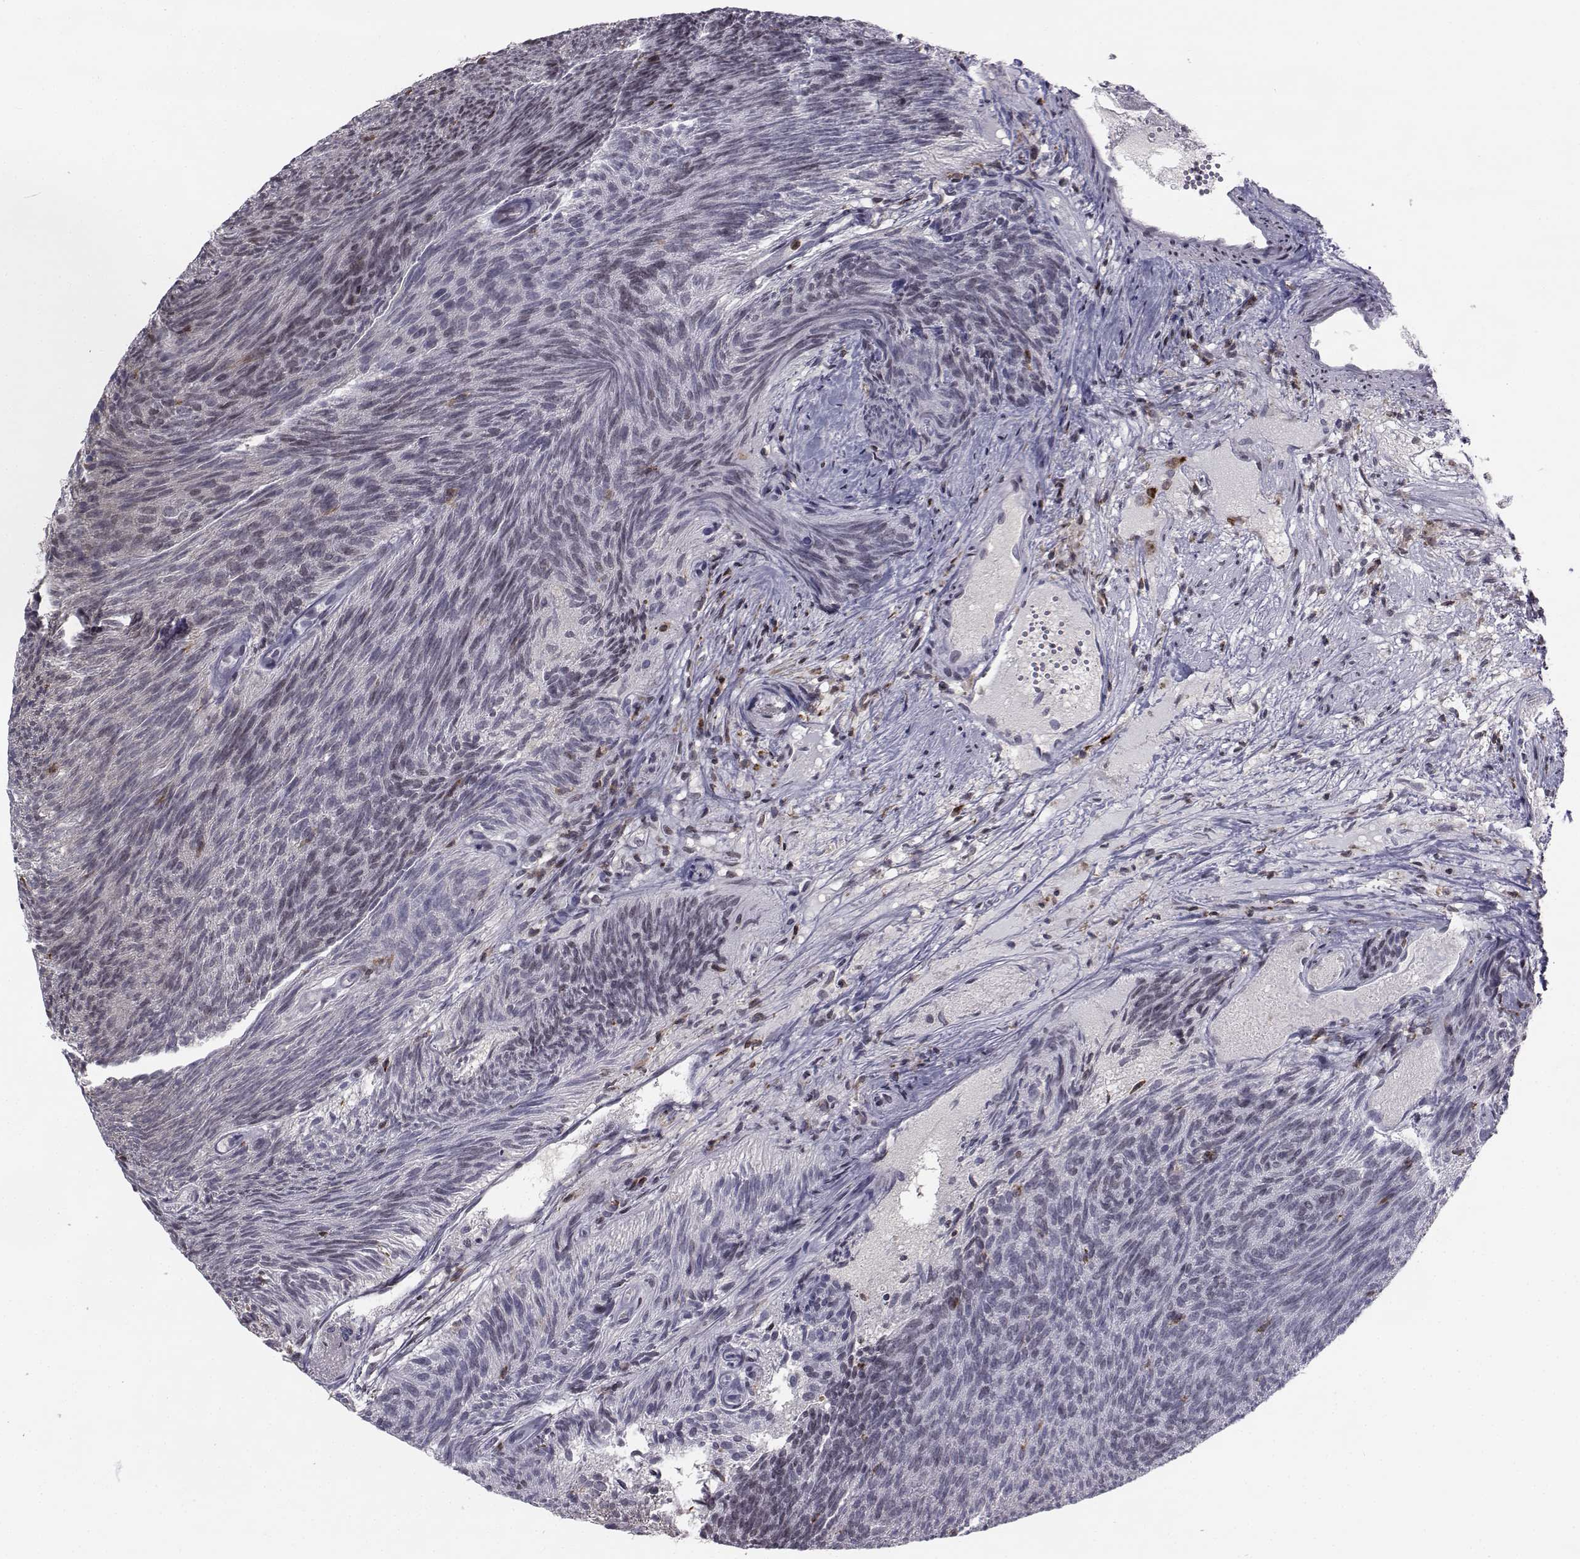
{"staining": {"intensity": "negative", "quantity": "none", "location": "none"}, "tissue": "urothelial cancer", "cell_type": "Tumor cells", "image_type": "cancer", "snomed": [{"axis": "morphology", "description": "Urothelial carcinoma, Low grade"}, {"axis": "topography", "description": "Urinary bladder"}], "caption": "The micrograph reveals no significant staining in tumor cells of urothelial cancer.", "gene": "PCP4L1", "patient": {"sex": "male", "age": 77}}